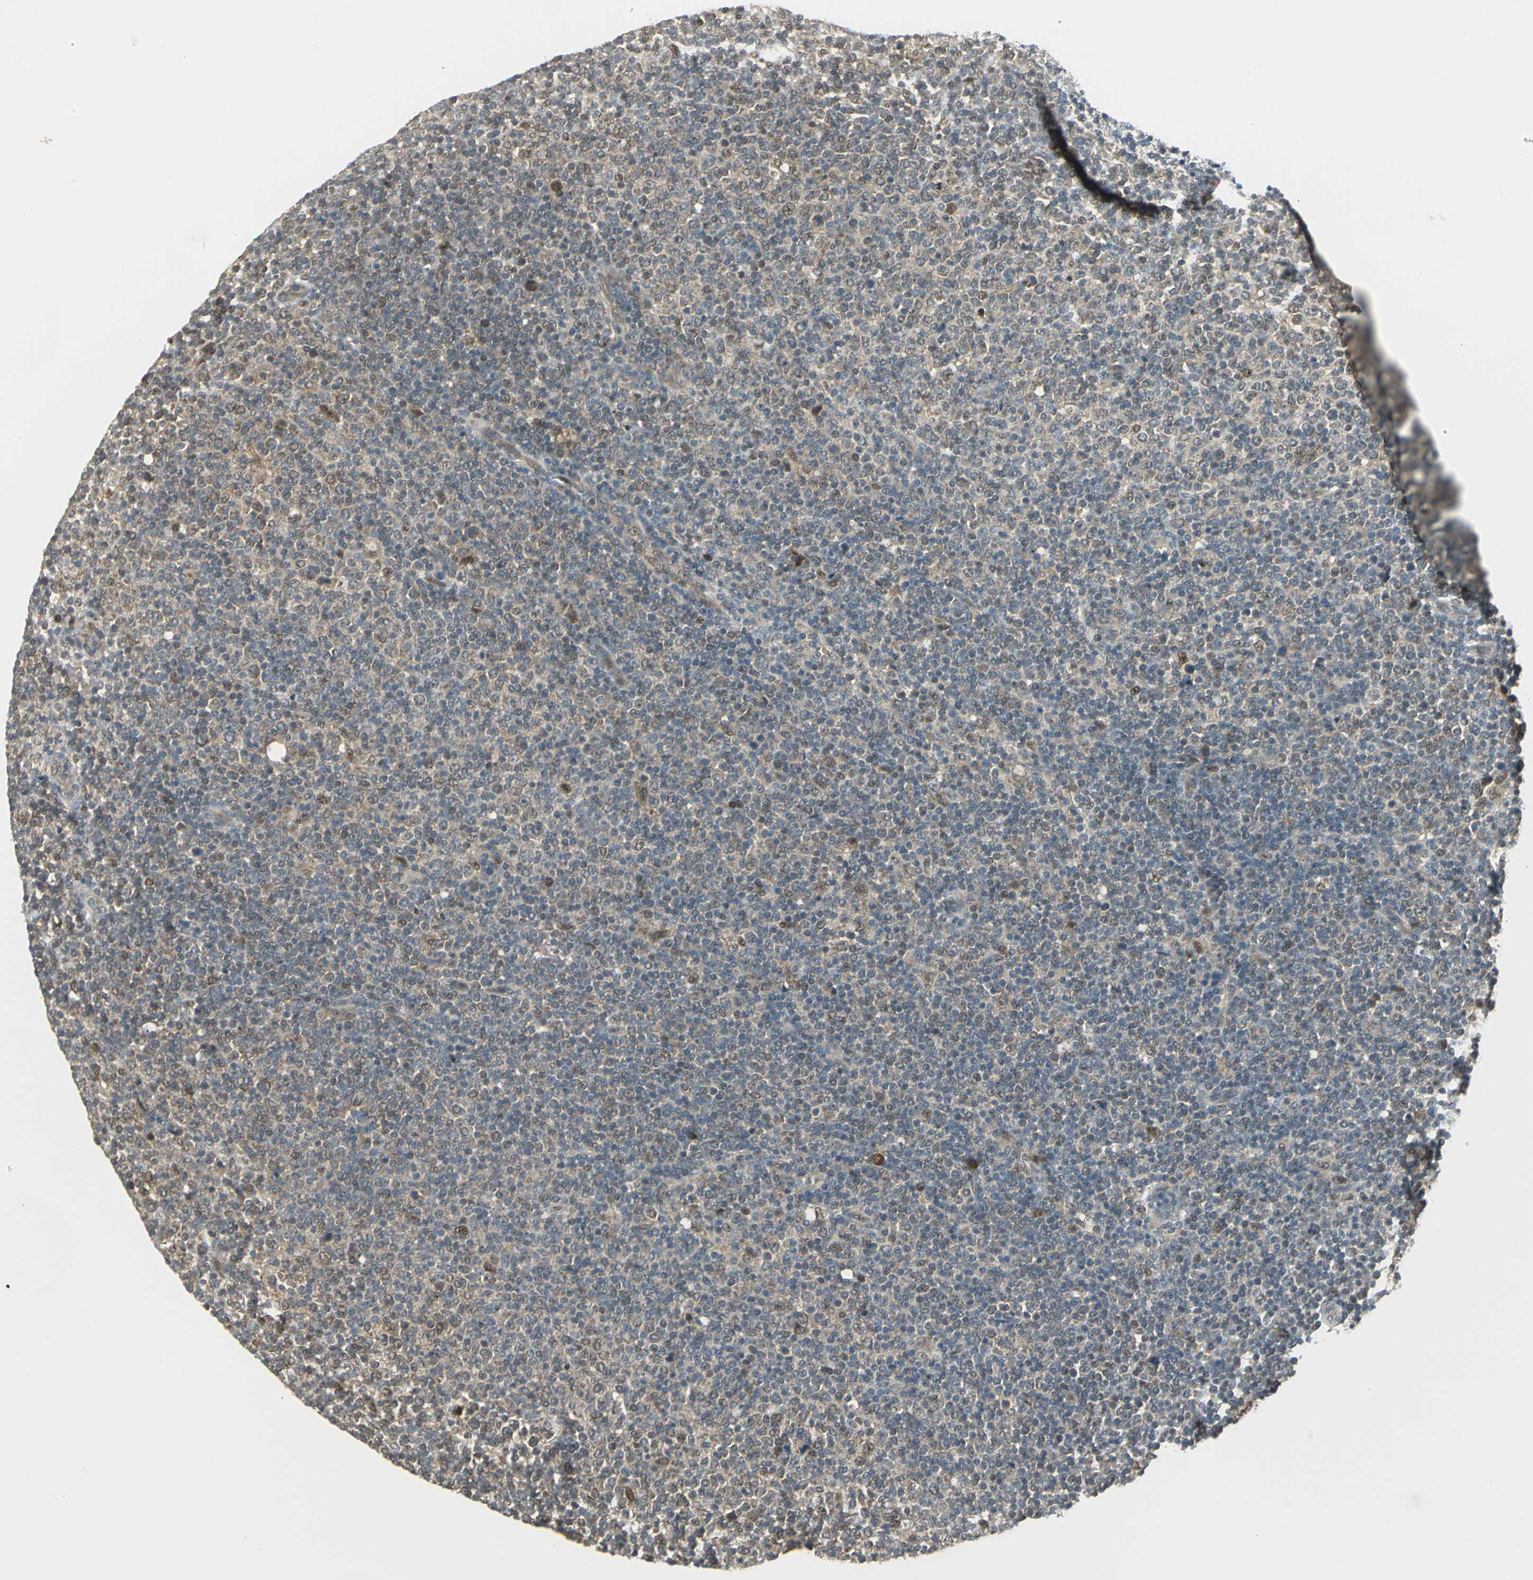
{"staining": {"intensity": "weak", "quantity": "25%-75%", "location": "cytoplasmic/membranous,nuclear"}, "tissue": "lymphoma", "cell_type": "Tumor cells", "image_type": "cancer", "snomed": [{"axis": "morphology", "description": "Malignant lymphoma, non-Hodgkin's type, Low grade"}, {"axis": "topography", "description": "Lymph node"}], "caption": "Lymphoma stained with IHC shows weak cytoplasmic/membranous and nuclear expression in approximately 25%-75% of tumor cells. The staining was performed using DAB (3,3'-diaminobenzidine) to visualize the protein expression in brown, while the nuclei were stained in blue with hematoxylin (Magnification: 20x).", "gene": "PSMC4", "patient": {"sex": "male", "age": 70}}